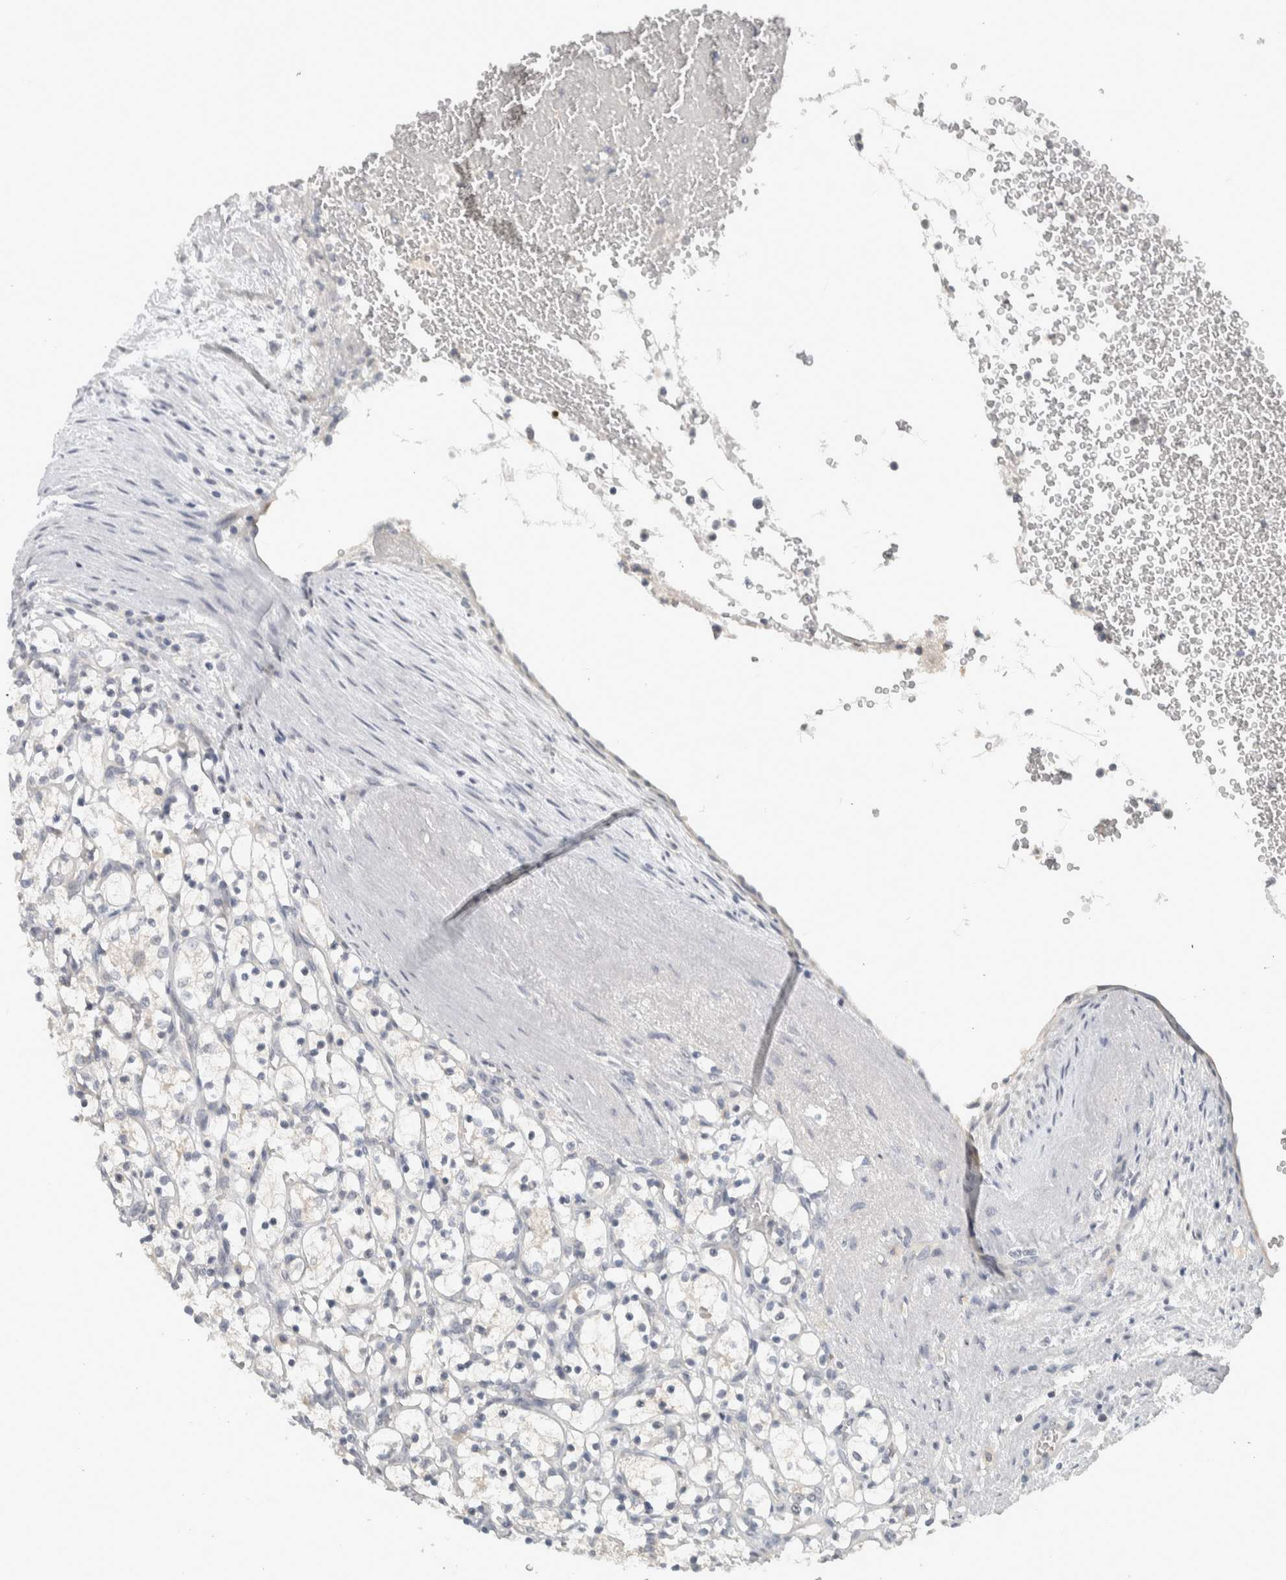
{"staining": {"intensity": "negative", "quantity": "none", "location": "none"}, "tissue": "renal cancer", "cell_type": "Tumor cells", "image_type": "cancer", "snomed": [{"axis": "morphology", "description": "Adenocarcinoma, NOS"}, {"axis": "topography", "description": "Kidney"}], "caption": "Tumor cells show no significant positivity in renal adenocarcinoma. (Brightfield microscopy of DAB (3,3'-diaminobenzidine) immunohistochemistry at high magnification).", "gene": "AFP", "patient": {"sex": "female", "age": 69}}